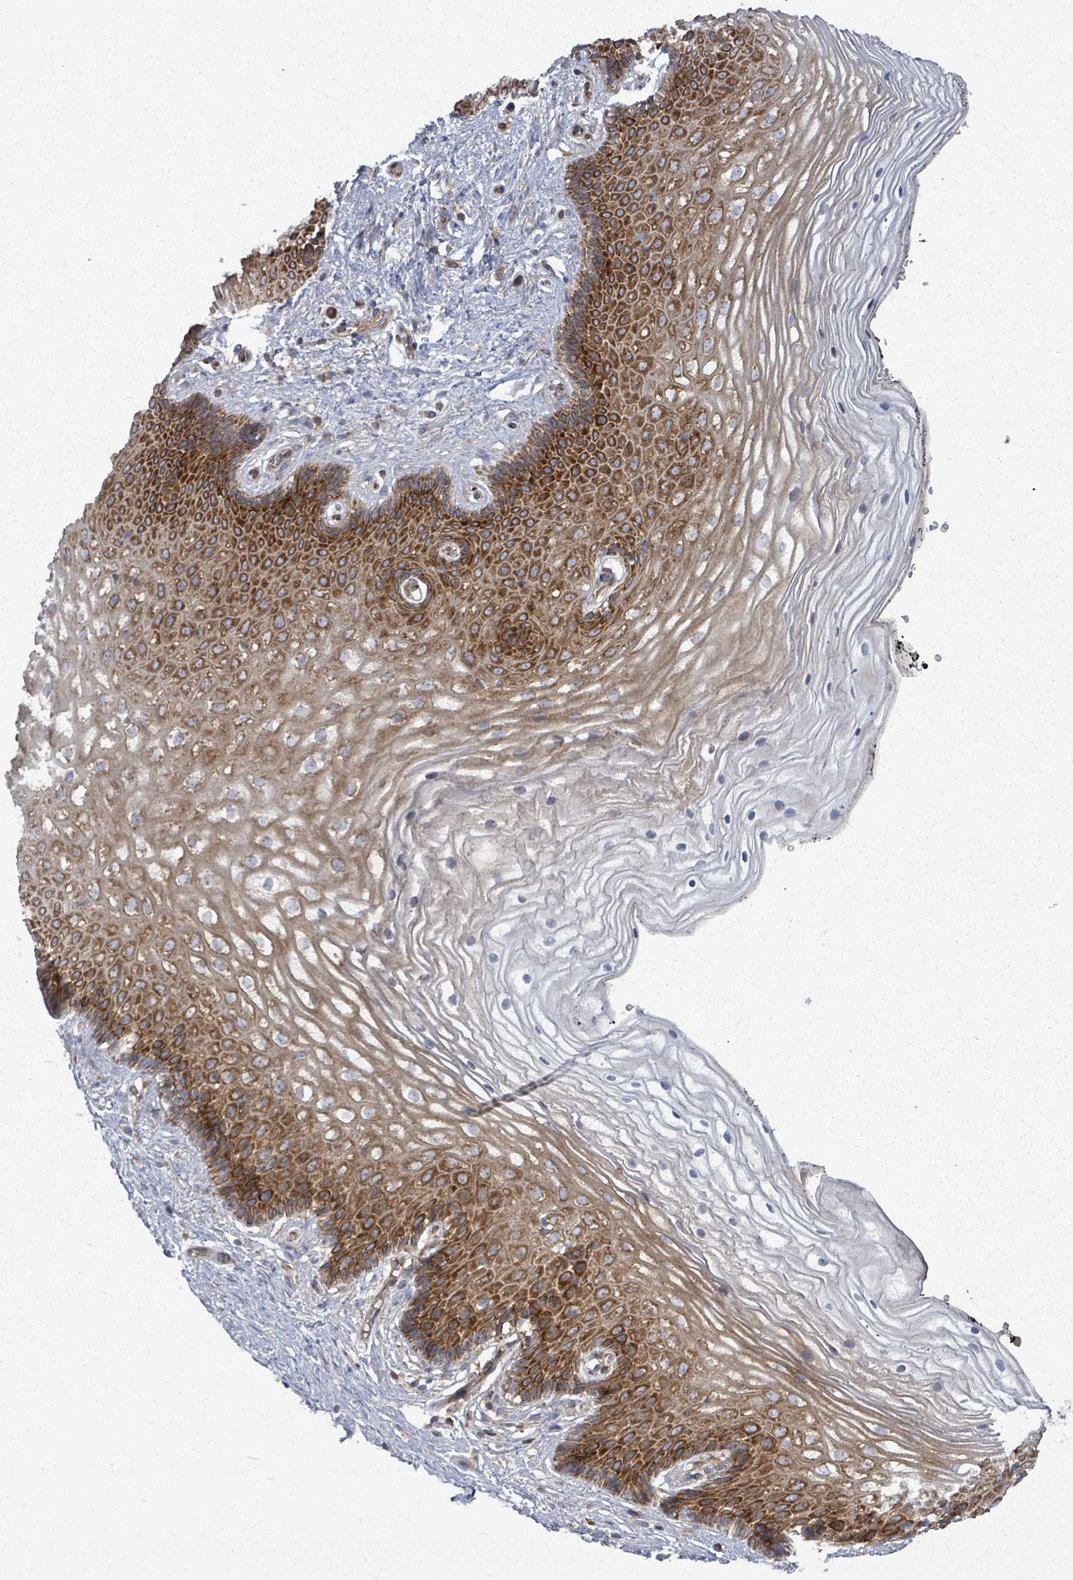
{"staining": {"intensity": "strong", "quantity": "25%-75%", "location": "cytoplasmic/membranous"}, "tissue": "vagina", "cell_type": "Squamous epithelial cells", "image_type": "normal", "snomed": [{"axis": "morphology", "description": "Normal tissue, NOS"}, {"axis": "topography", "description": "Vagina"}], "caption": "This histopathology image shows benign vagina stained with immunohistochemistry (IHC) to label a protein in brown. The cytoplasmic/membranous of squamous epithelial cells show strong positivity for the protein. Nuclei are counter-stained blue.", "gene": "EIF3CL", "patient": {"sex": "female", "age": 47}}